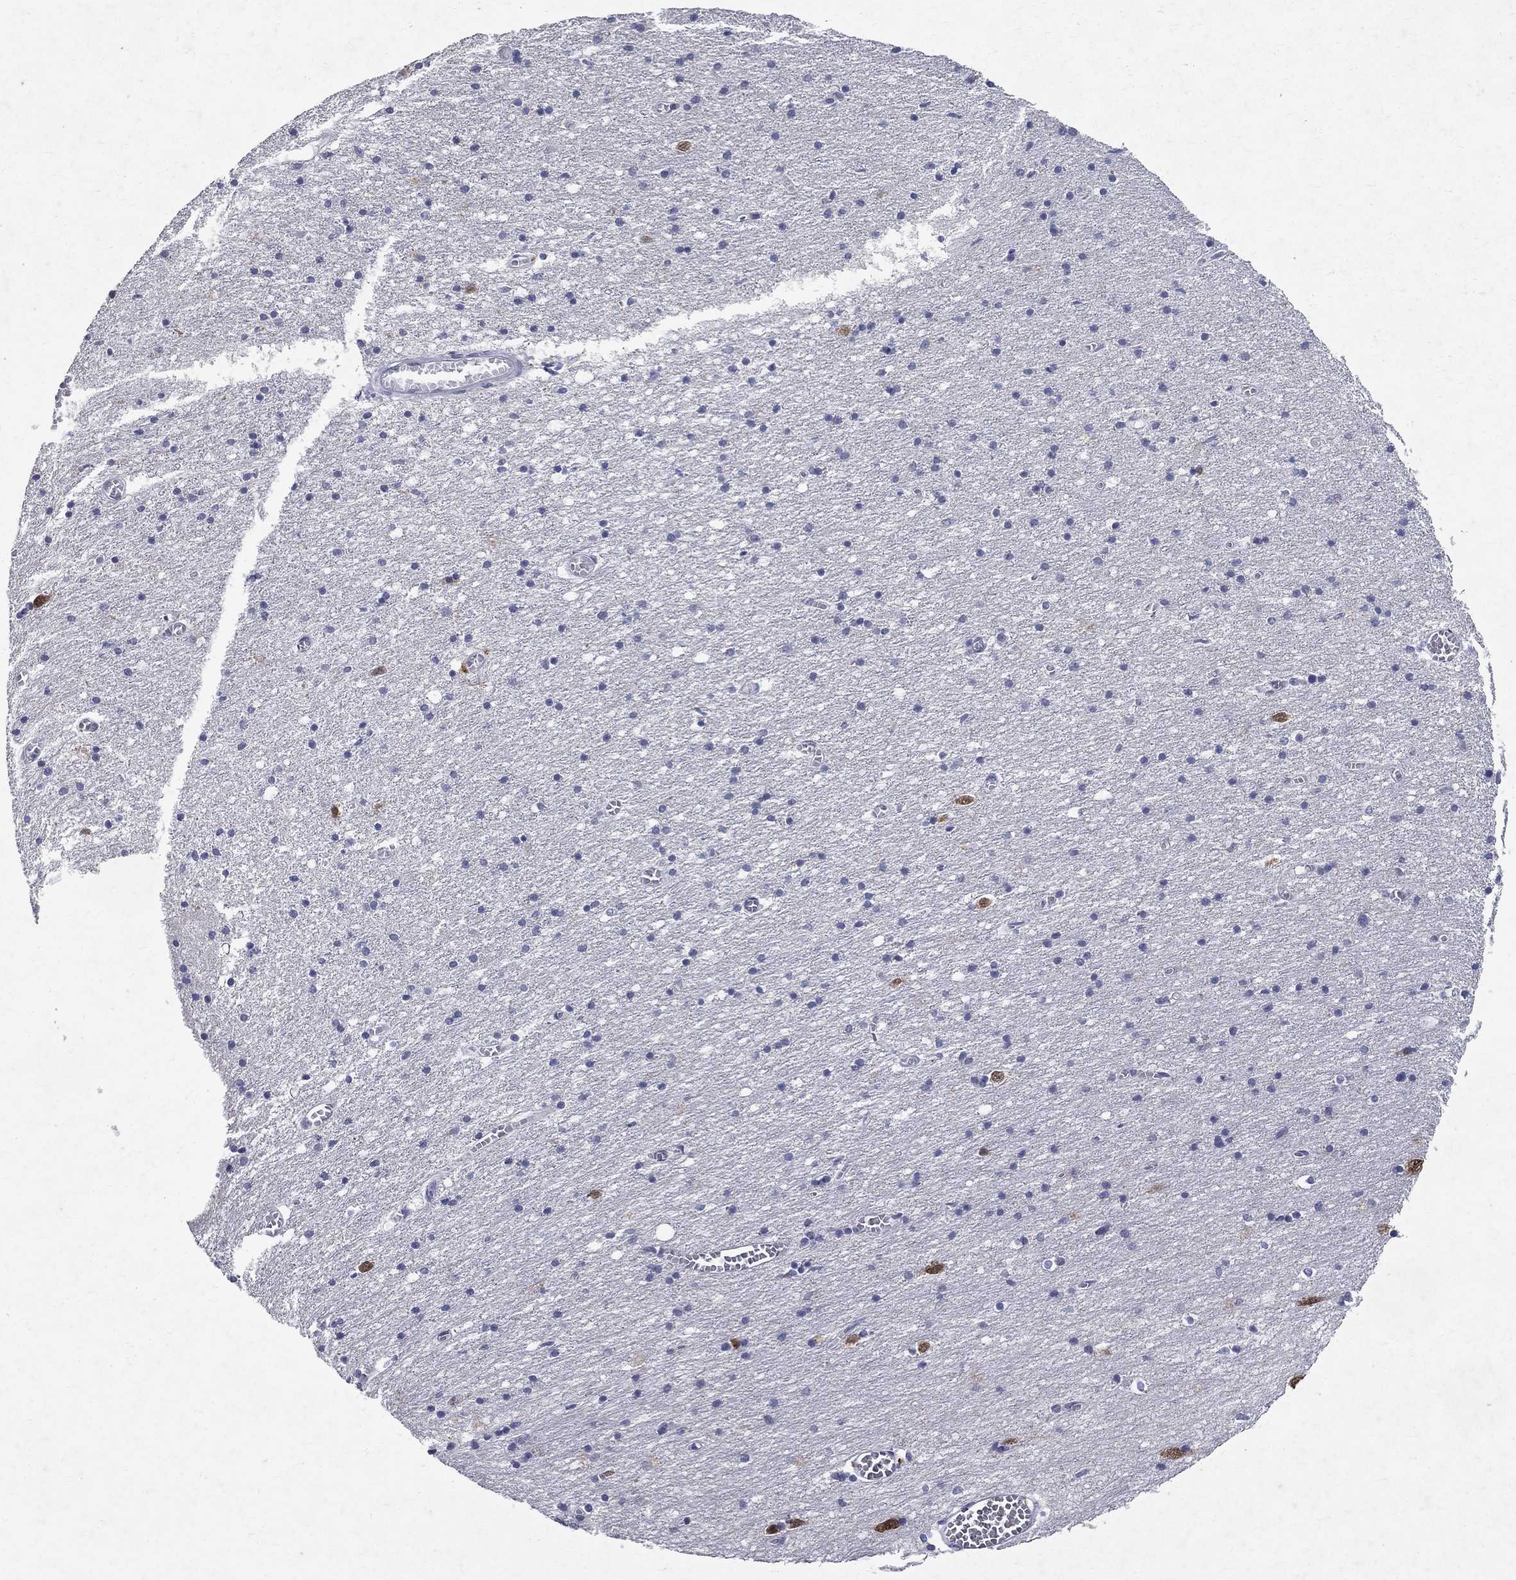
{"staining": {"intensity": "negative", "quantity": "none", "location": "none"}, "tissue": "cerebral cortex", "cell_type": "Endothelial cells", "image_type": "normal", "snomed": [{"axis": "morphology", "description": "Normal tissue, NOS"}, {"axis": "topography", "description": "Cerebral cortex"}], "caption": "Photomicrograph shows no significant protein expression in endothelial cells of normal cerebral cortex.", "gene": "RBFOX1", "patient": {"sex": "male", "age": 70}}